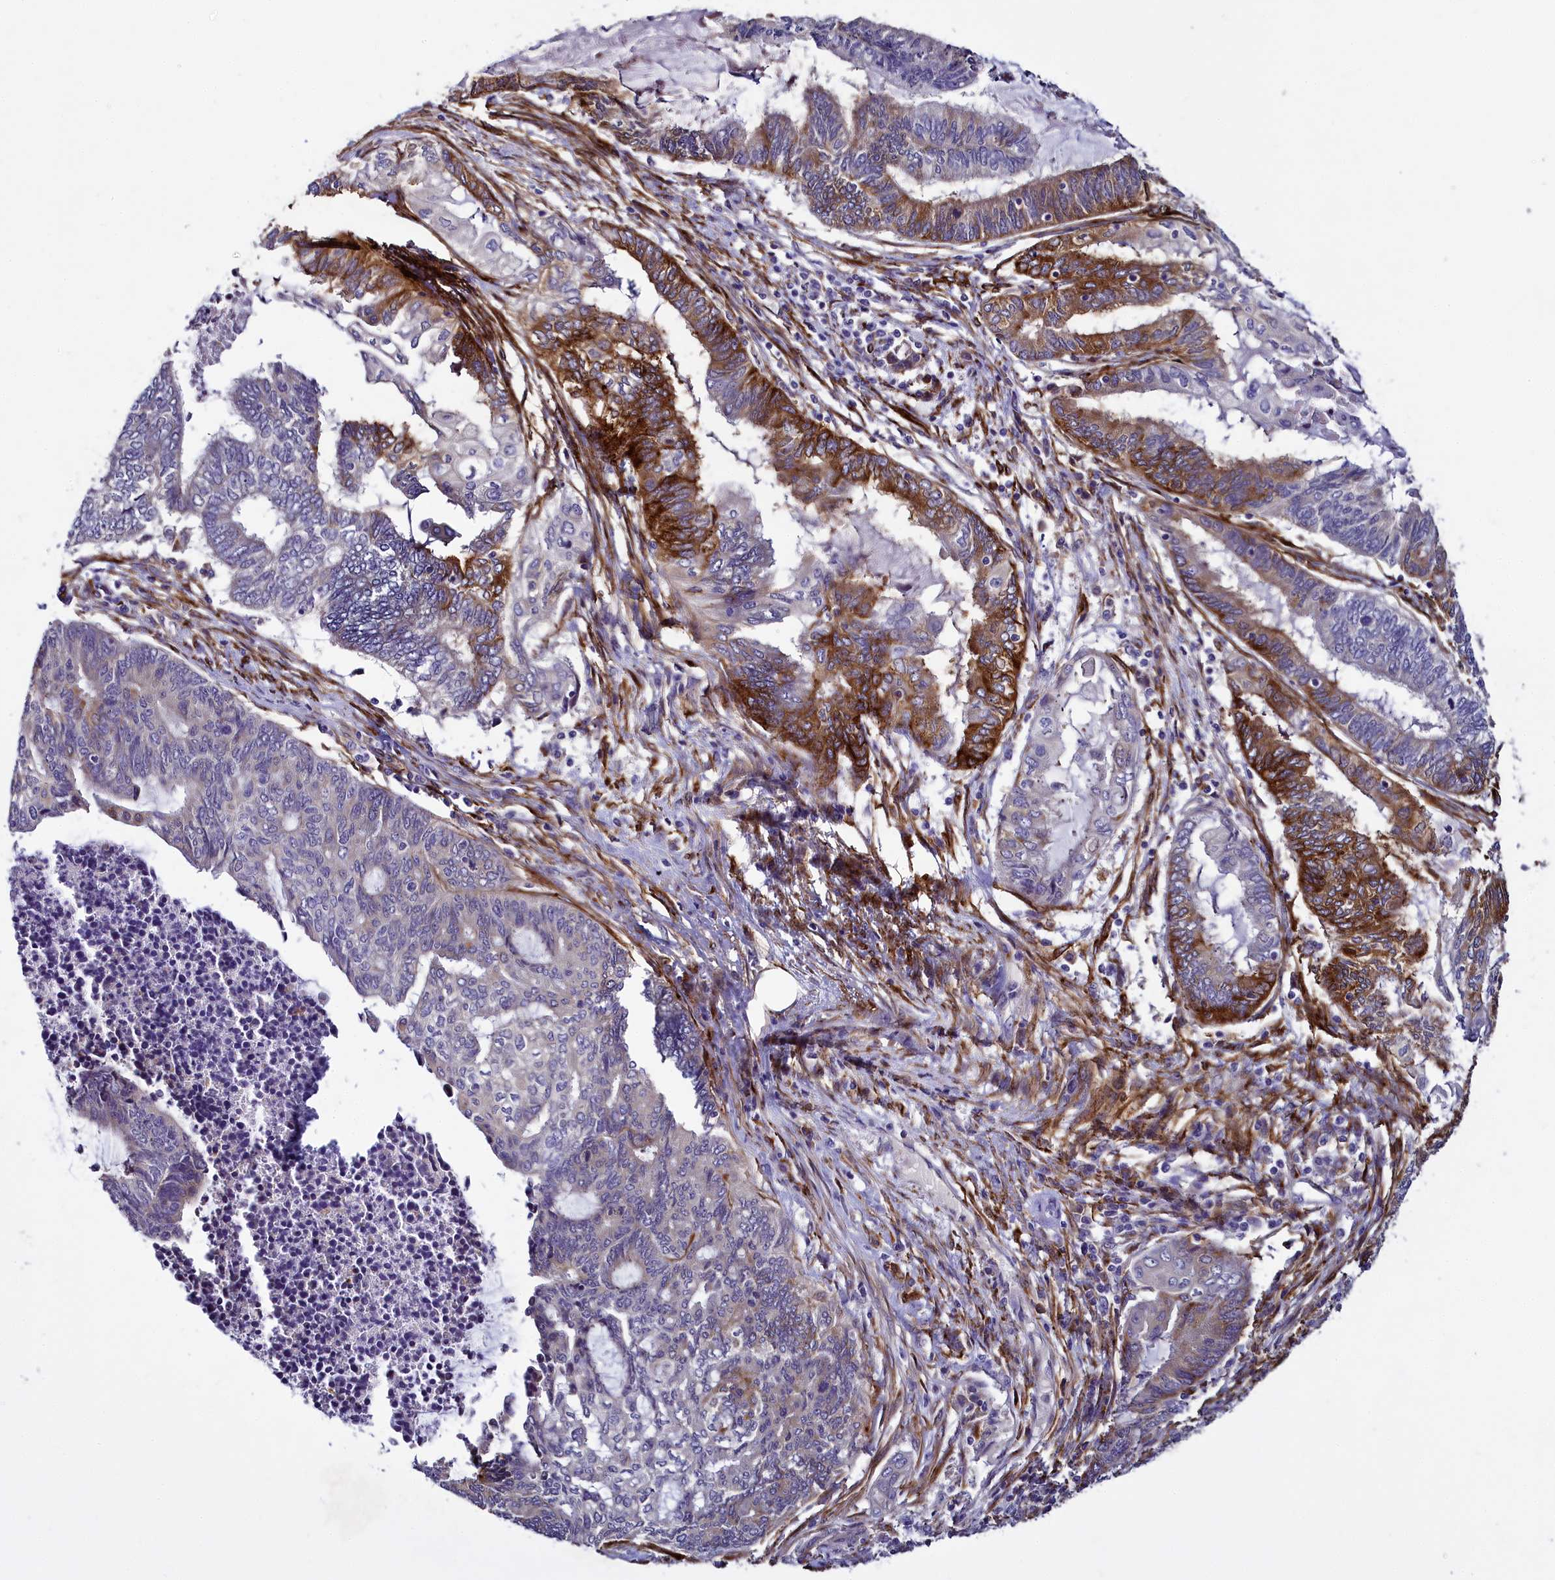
{"staining": {"intensity": "strong", "quantity": "<25%", "location": "cytoplasmic/membranous"}, "tissue": "endometrial cancer", "cell_type": "Tumor cells", "image_type": "cancer", "snomed": [{"axis": "morphology", "description": "Adenocarcinoma, NOS"}, {"axis": "topography", "description": "Uterus"}, {"axis": "topography", "description": "Endometrium"}], "caption": "Strong cytoplasmic/membranous protein staining is identified in about <25% of tumor cells in endometrial adenocarcinoma.", "gene": "MRC2", "patient": {"sex": "female", "age": 70}}